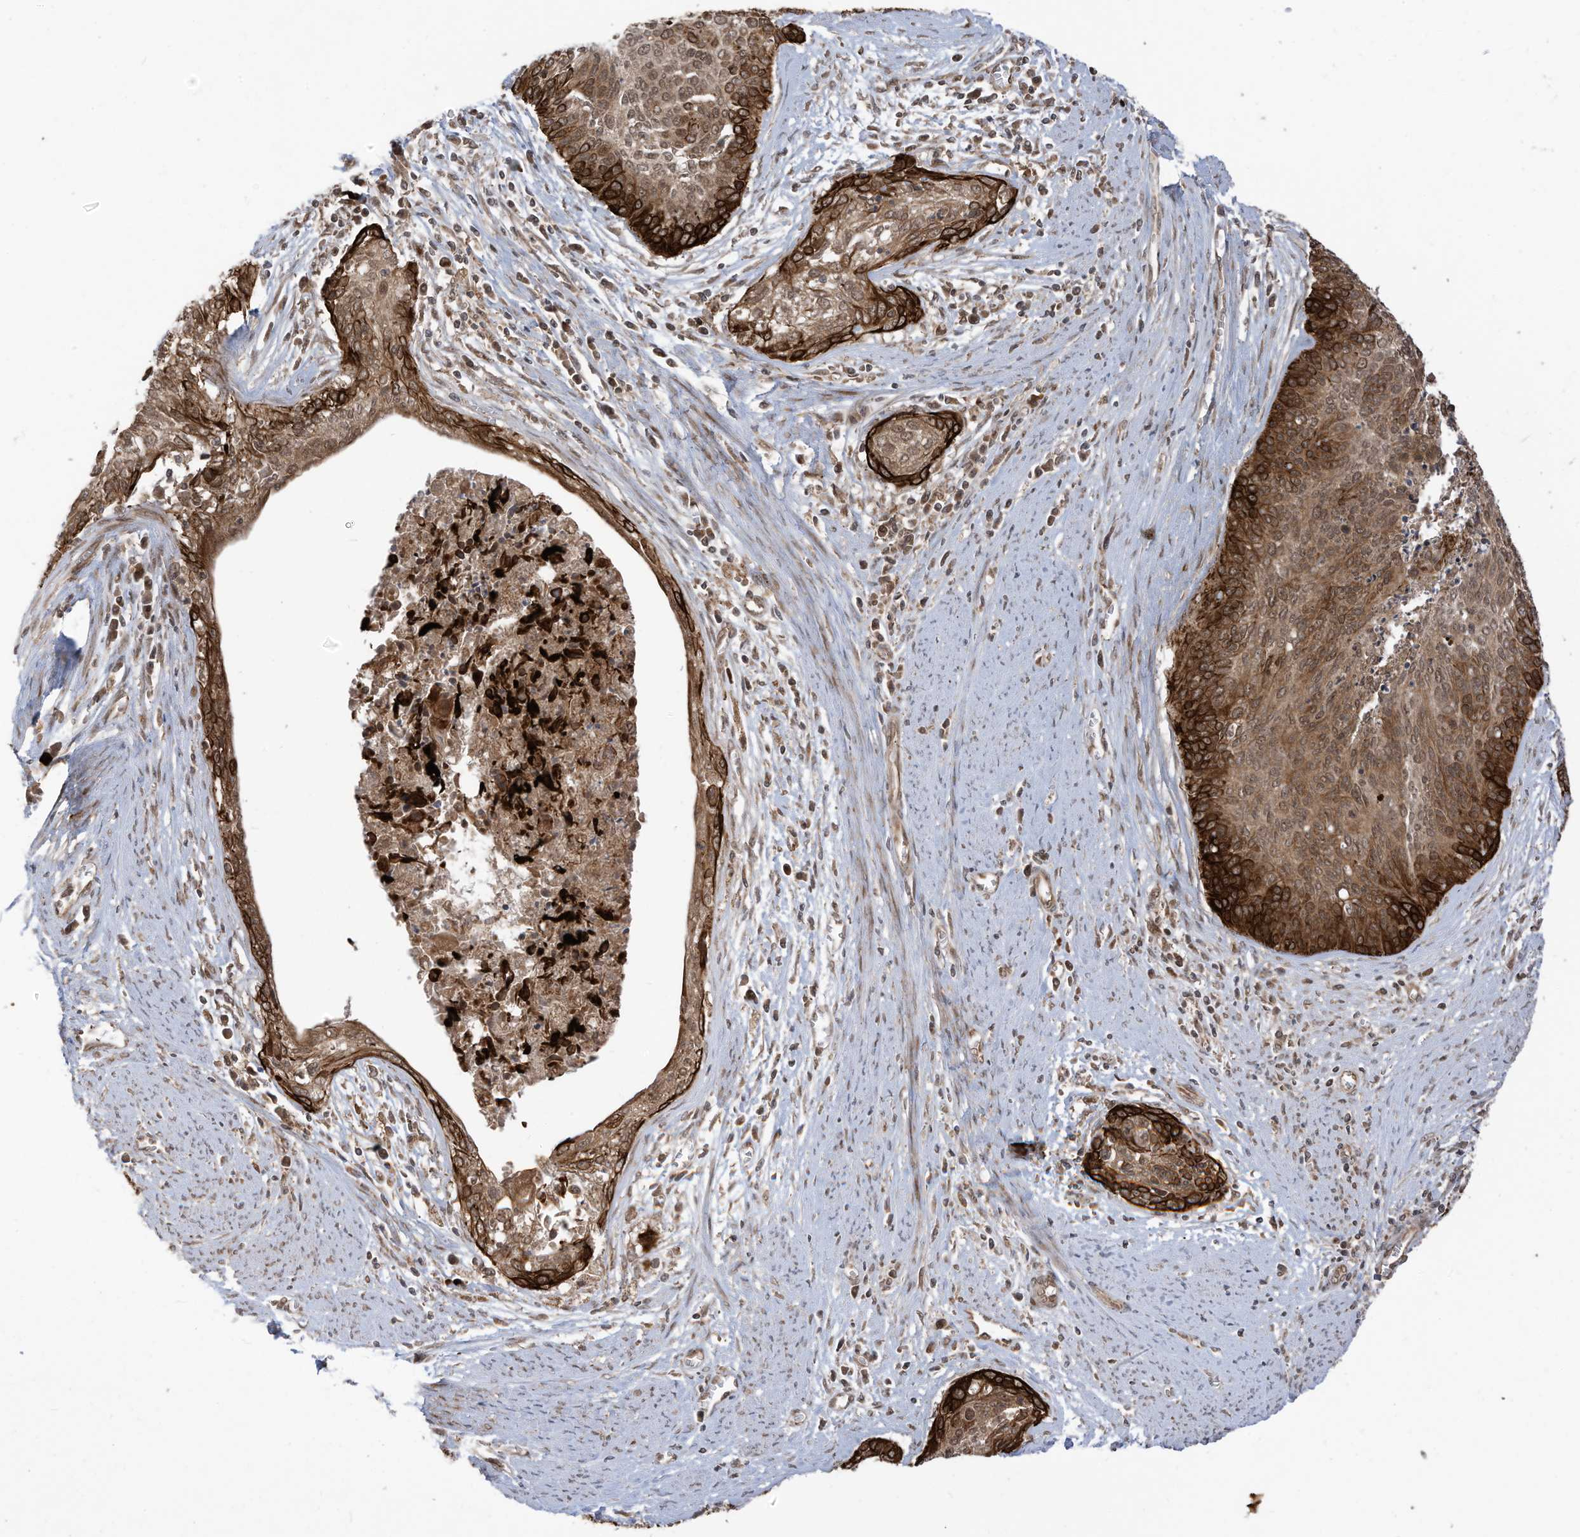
{"staining": {"intensity": "strong", "quantity": ">75%", "location": "cytoplasmic/membranous"}, "tissue": "cervical cancer", "cell_type": "Tumor cells", "image_type": "cancer", "snomed": [{"axis": "morphology", "description": "Squamous cell carcinoma, NOS"}, {"axis": "topography", "description": "Cervix"}], "caption": "Immunohistochemical staining of human cervical cancer (squamous cell carcinoma) displays high levels of strong cytoplasmic/membranous expression in about >75% of tumor cells.", "gene": "TRIM67", "patient": {"sex": "female", "age": 55}}